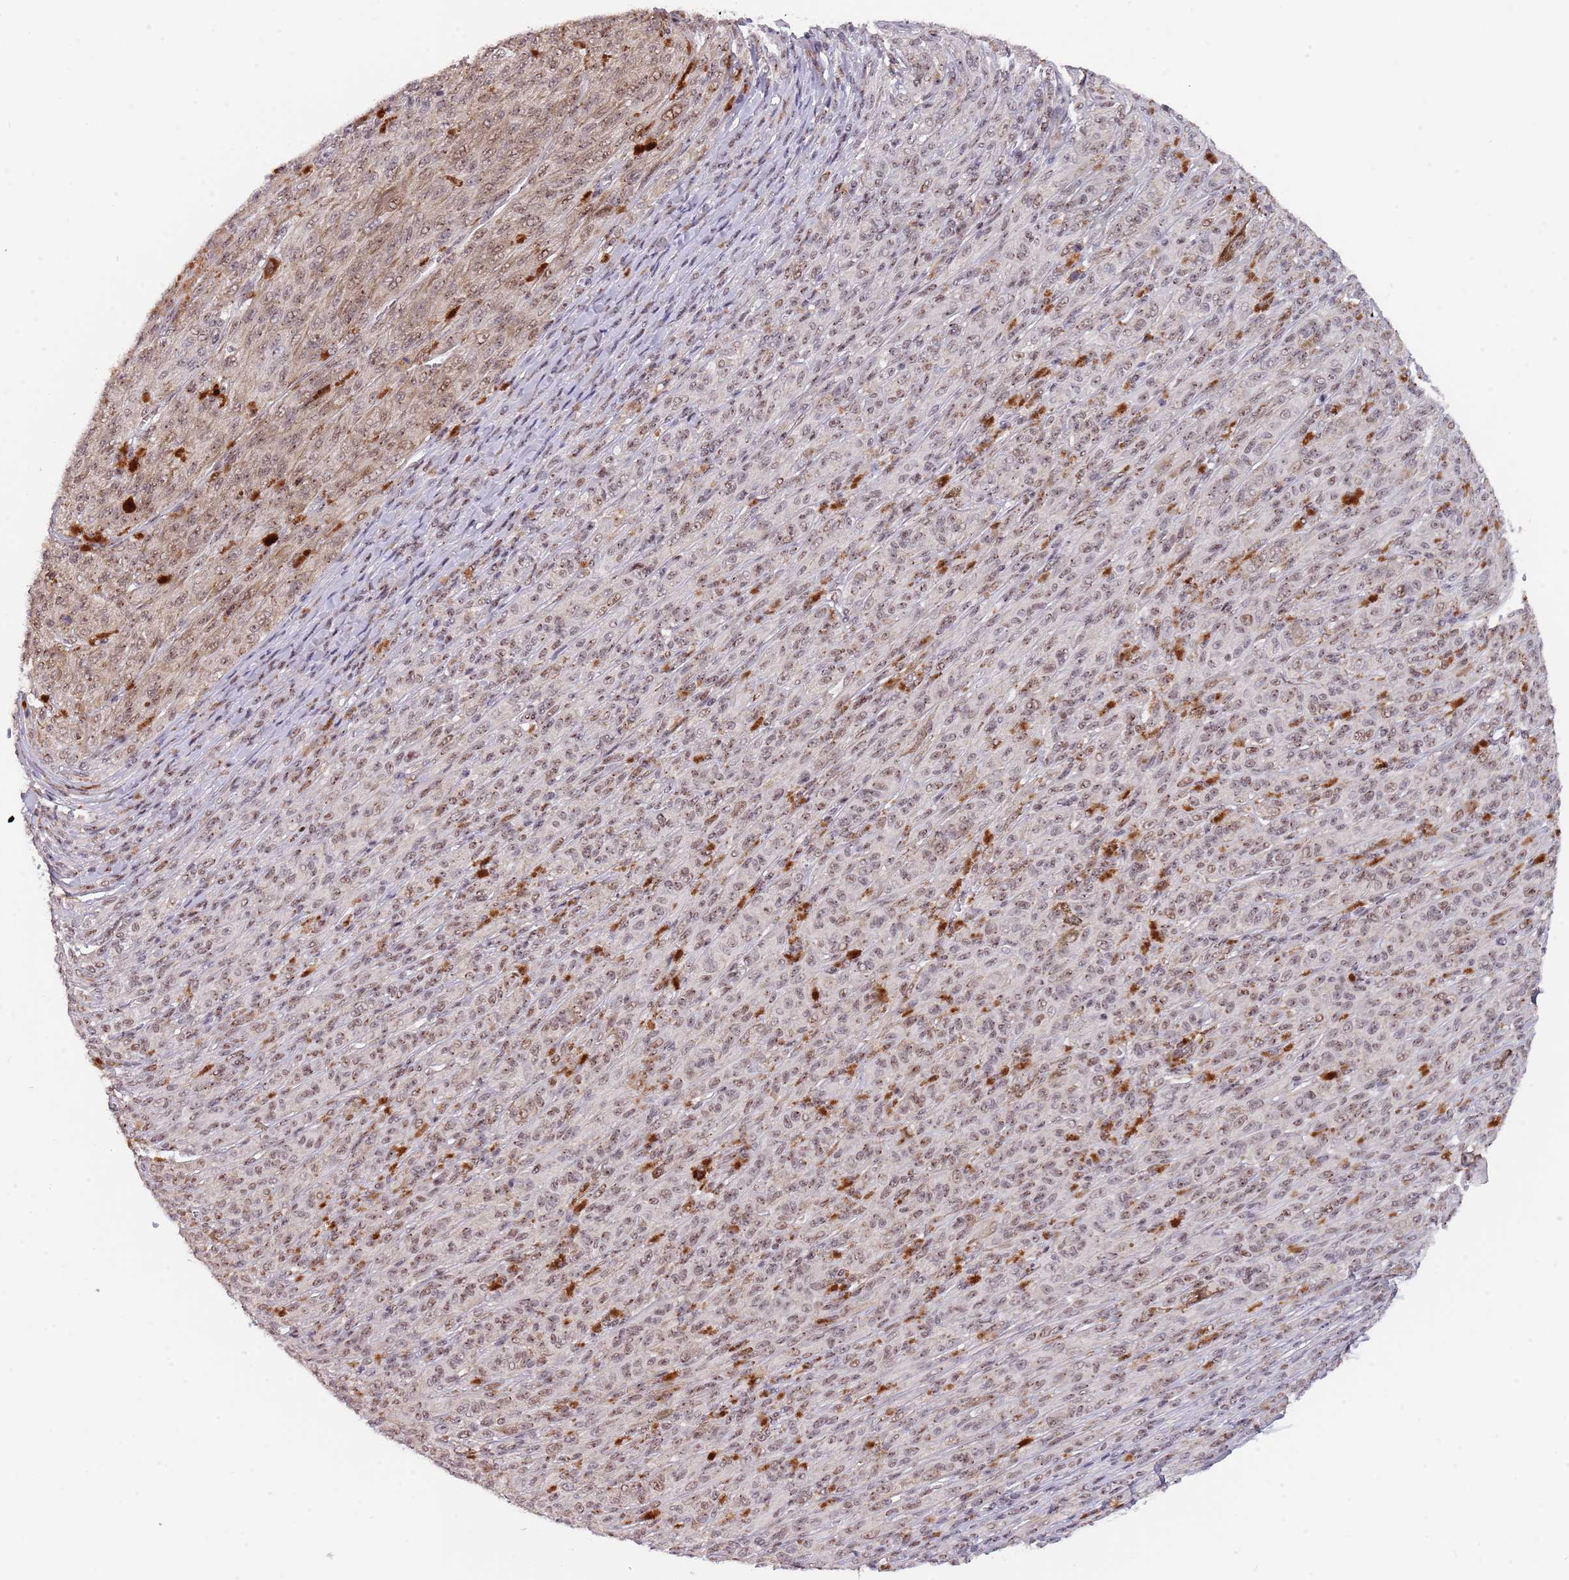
{"staining": {"intensity": "weak", "quantity": ">75%", "location": "nuclear"}, "tissue": "melanoma", "cell_type": "Tumor cells", "image_type": "cancer", "snomed": [{"axis": "morphology", "description": "Malignant melanoma, NOS"}, {"axis": "topography", "description": "Skin"}], "caption": "Immunohistochemical staining of melanoma exhibits weak nuclear protein expression in approximately >75% of tumor cells.", "gene": "CIZ1", "patient": {"sex": "female", "age": 52}}